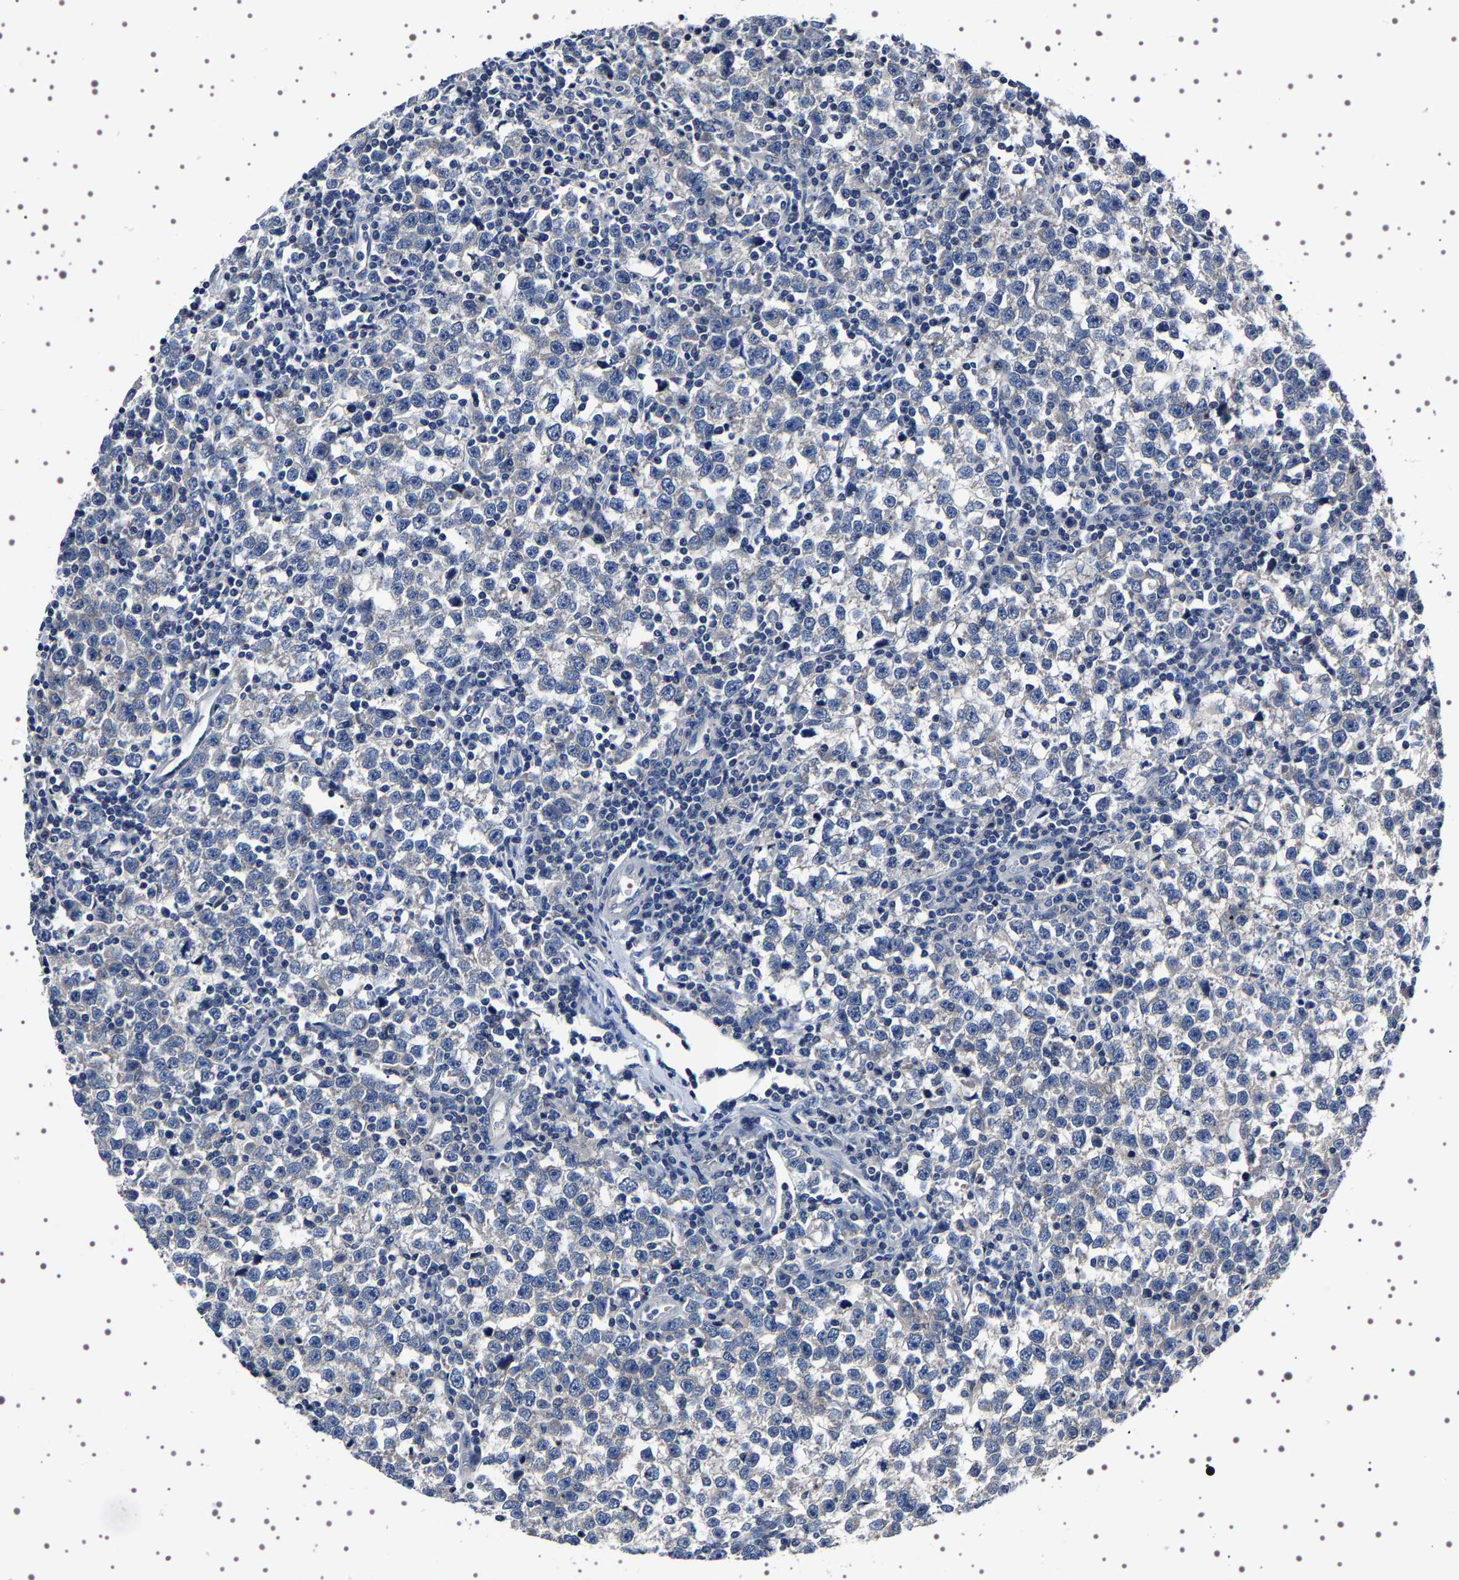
{"staining": {"intensity": "negative", "quantity": "none", "location": "none"}, "tissue": "testis cancer", "cell_type": "Tumor cells", "image_type": "cancer", "snomed": [{"axis": "morphology", "description": "Seminoma, NOS"}, {"axis": "topography", "description": "Testis"}], "caption": "Photomicrograph shows no significant protein expression in tumor cells of seminoma (testis). (DAB (3,3'-diaminobenzidine) IHC with hematoxylin counter stain).", "gene": "TARBP1", "patient": {"sex": "male", "age": 43}}